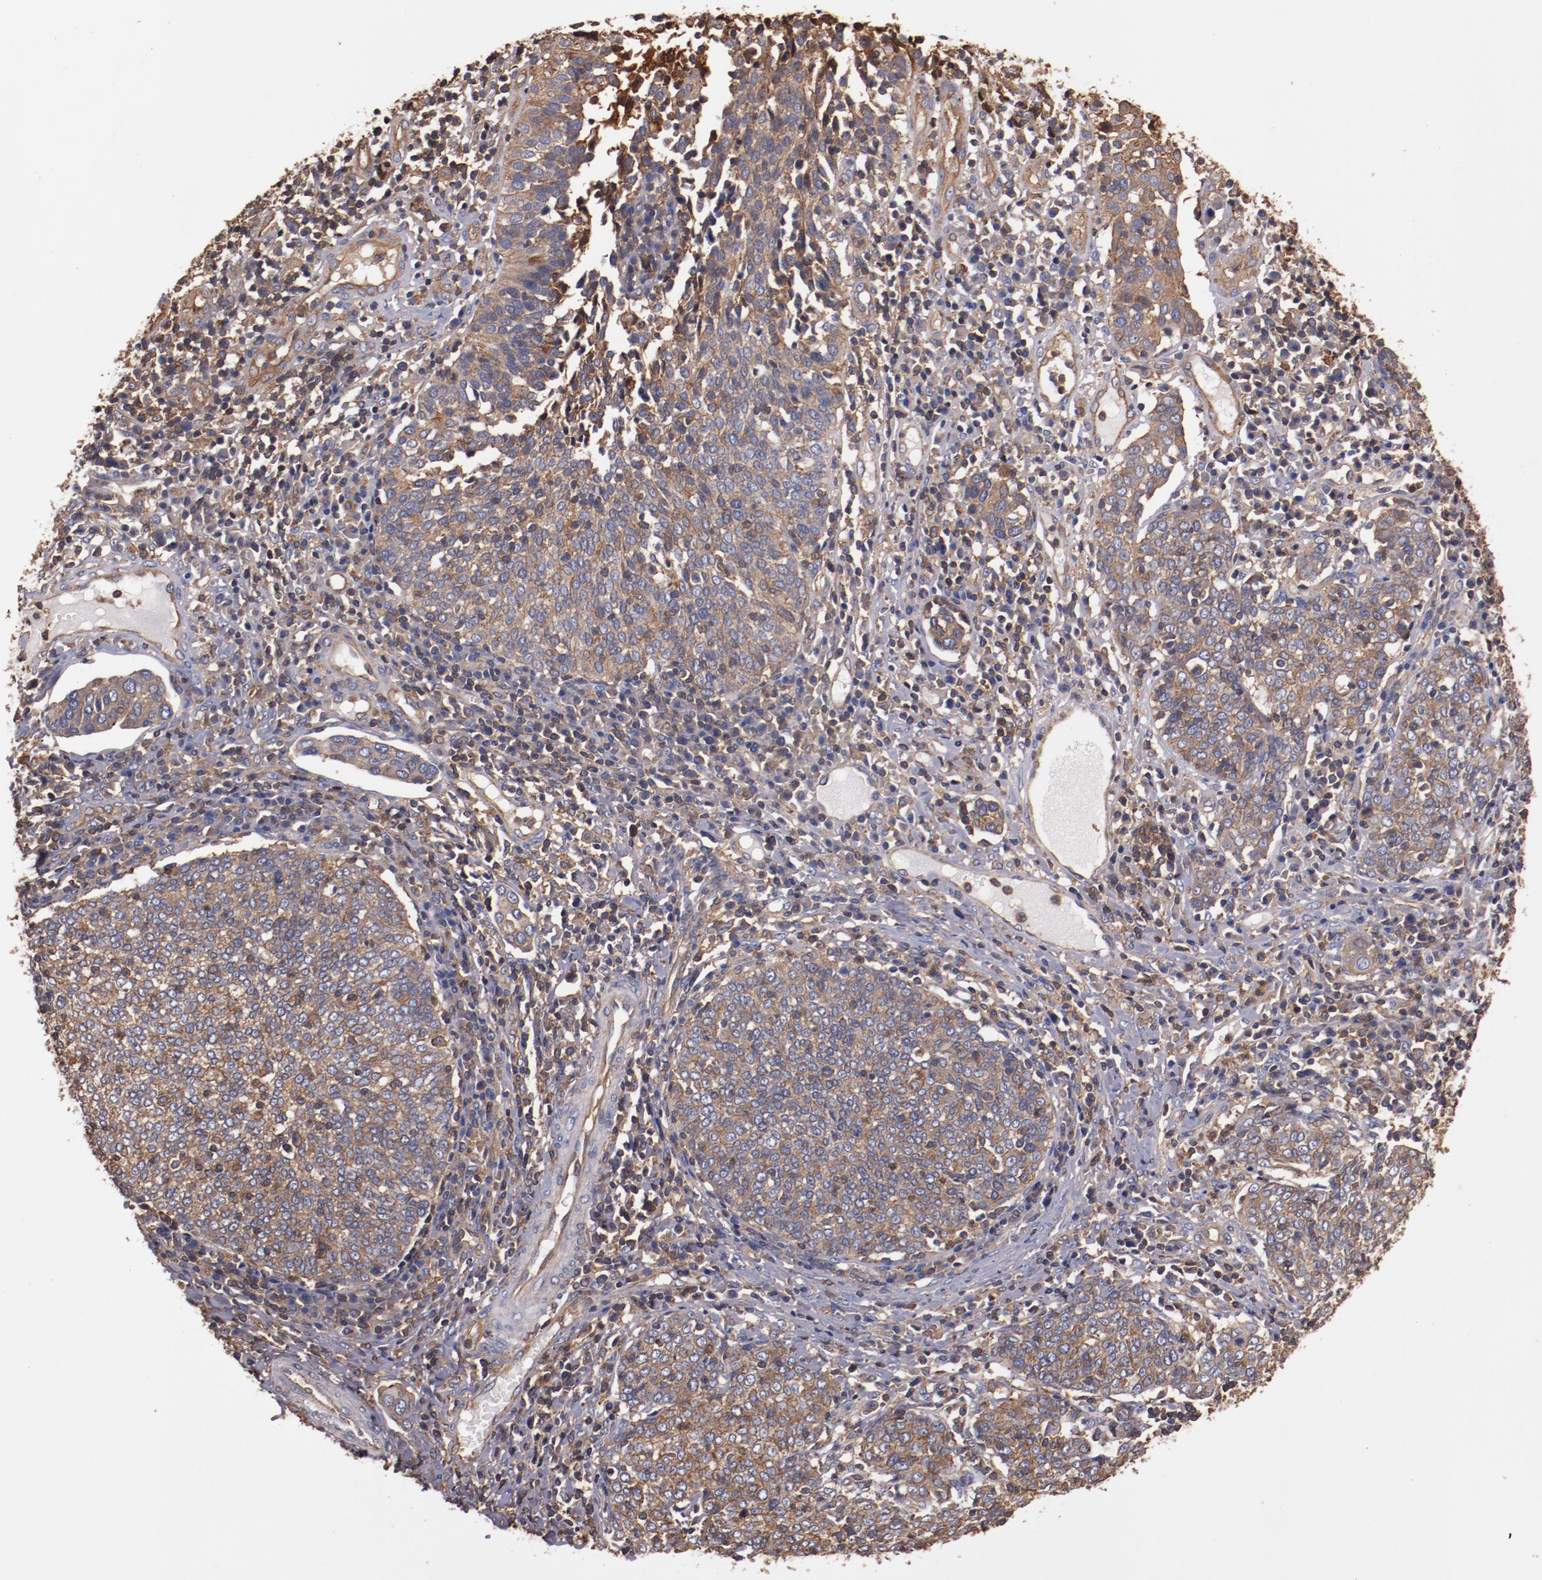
{"staining": {"intensity": "moderate", "quantity": ">75%", "location": "cytoplasmic/membranous"}, "tissue": "cervical cancer", "cell_type": "Tumor cells", "image_type": "cancer", "snomed": [{"axis": "morphology", "description": "Squamous cell carcinoma, NOS"}, {"axis": "topography", "description": "Cervix"}], "caption": "Brown immunohistochemical staining in cervical cancer exhibits moderate cytoplasmic/membranous expression in about >75% of tumor cells.", "gene": "TMOD3", "patient": {"sex": "female", "age": 40}}